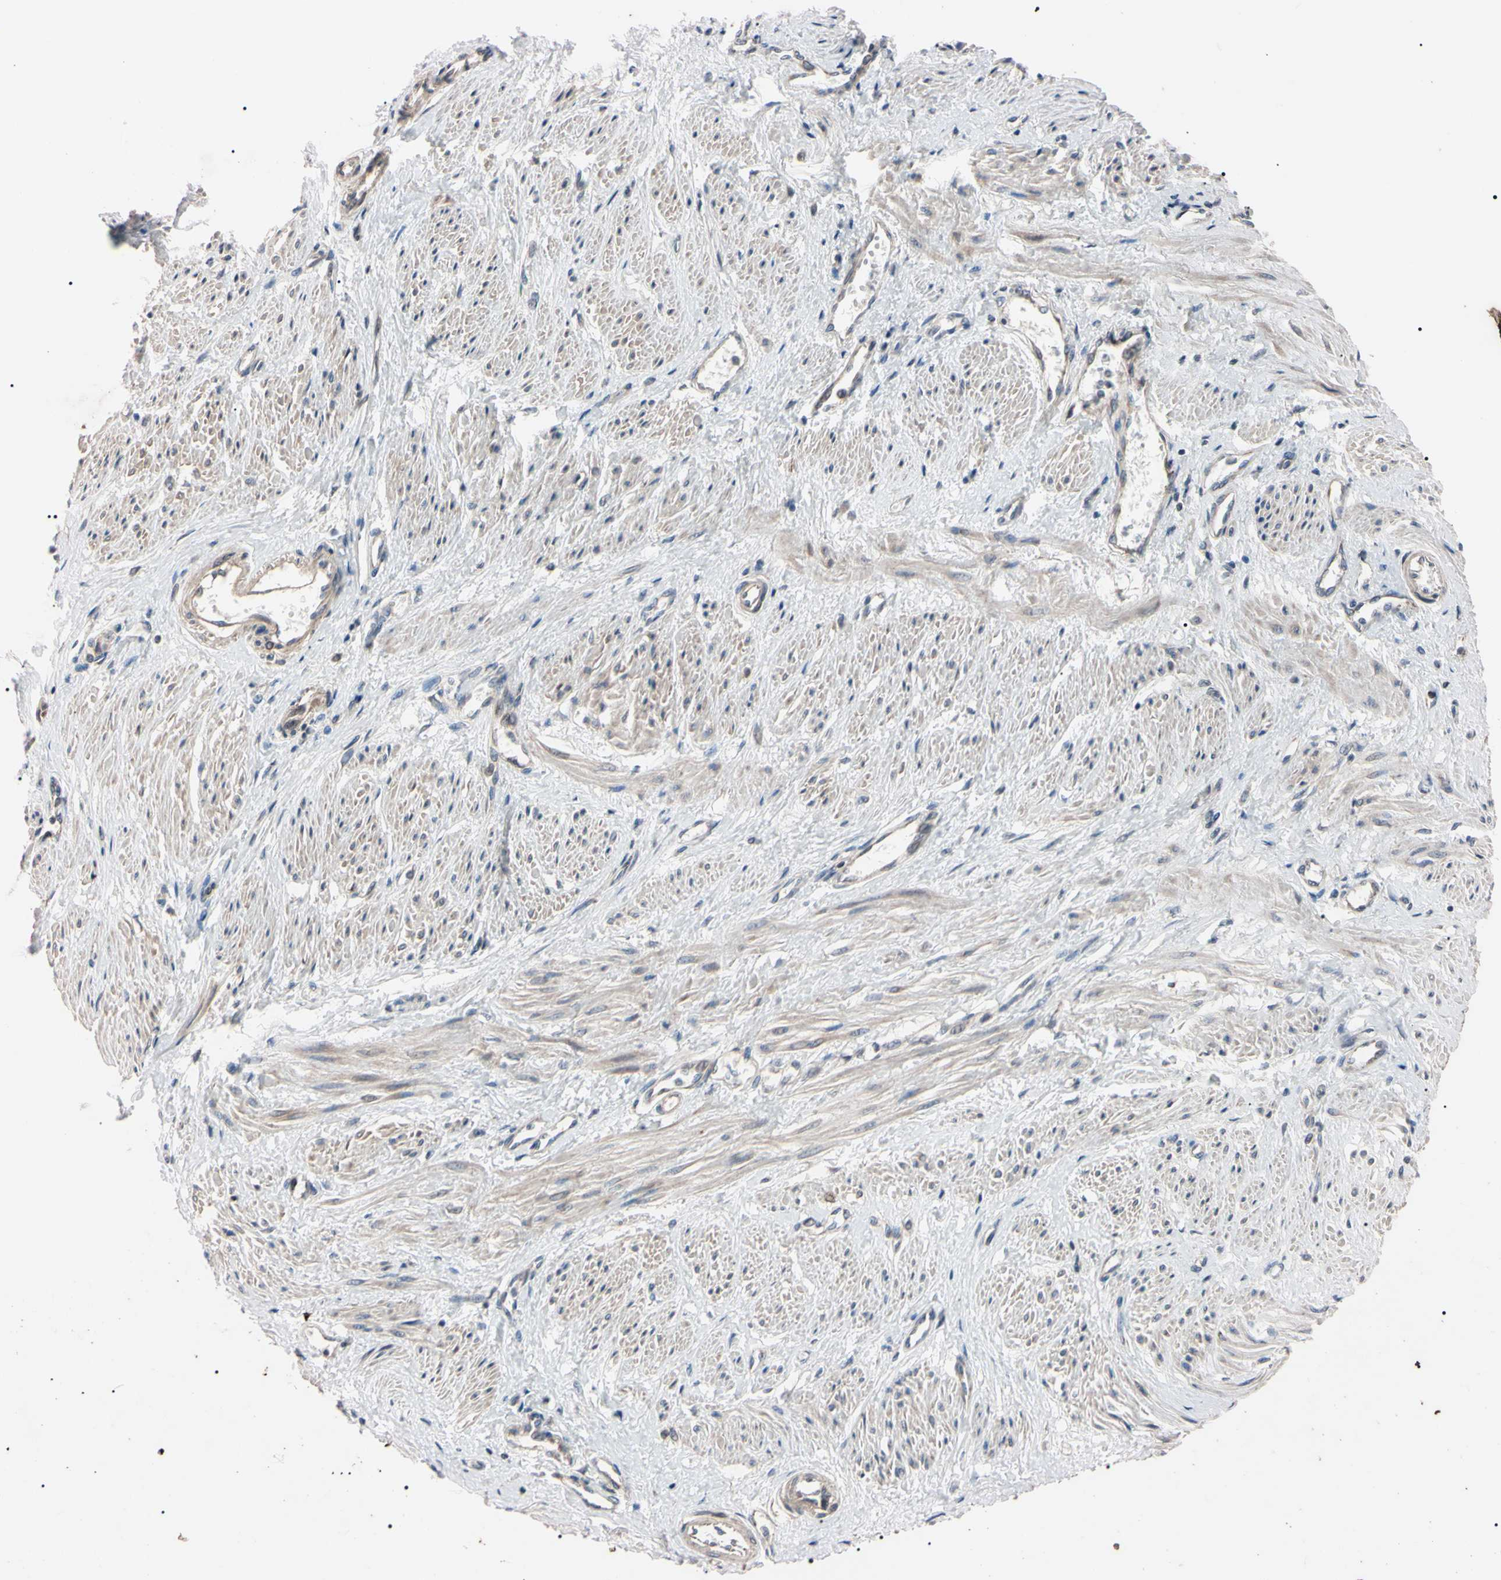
{"staining": {"intensity": "weak", "quantity": "<25%", "location": "cytoplasmic/membranous"}, "tissue": "smooth muscle", "cell_type": "Smooth muscle cells", "image_type": "normal", "snomed": [{"axis": "morphology", "description": "Normal tissue, NOS"}, {"axis": "topography", "description": "Smooth muscle"}, {"axis": "topography", "description": "Uterus"}], "caption": "This is a micrograph of immunohistochemistry (IHC) staining of benign smooth muscle, which shows no expression in smooth muscle cells.", "gene": "TNFRSF1A", "patient": {"sex": "female", "age": 39}}